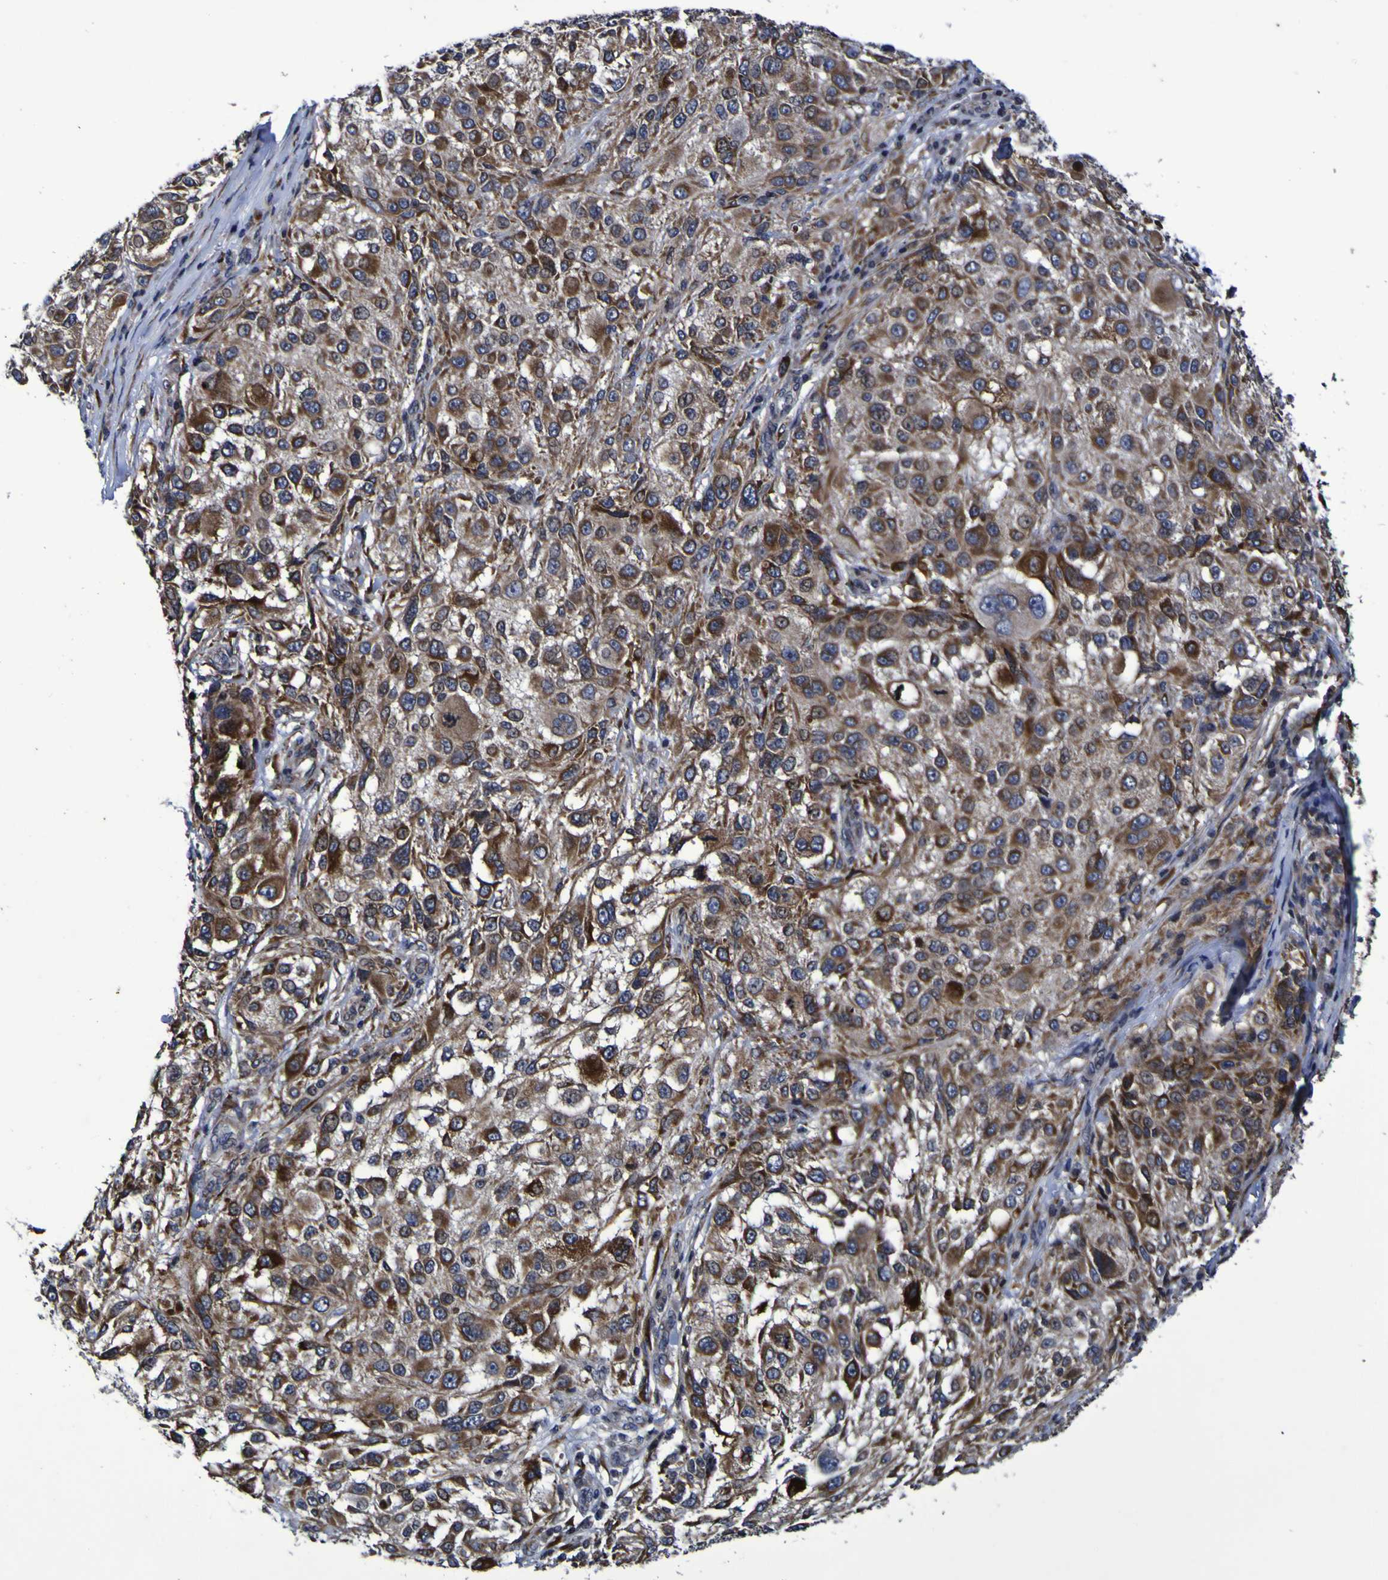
{"staining": {"intensity": "moderate", "quantity": ">75%", "location": "cytoplasmic/membranous"}, "tissue": "melanoma", "cell_type": "Tumor cells", "image_type": "cancer", "snomed": [{"axis": "morphology", "description": "Necrosis, NOS"}, {"axis": "morphology", "description": "Malignant melanoma, NOS"}, {"axis": "topography", "description": "Skin"}], "caption": "This photomicrograph reveals immunohistochemistry (IHC) staining of malignant melanoma, with medium moderate cytoplasmic/membranous expression in about >75% of tumor cells.", "gene": "P3H1", "patient": {"sex": "female", "age": 87}}